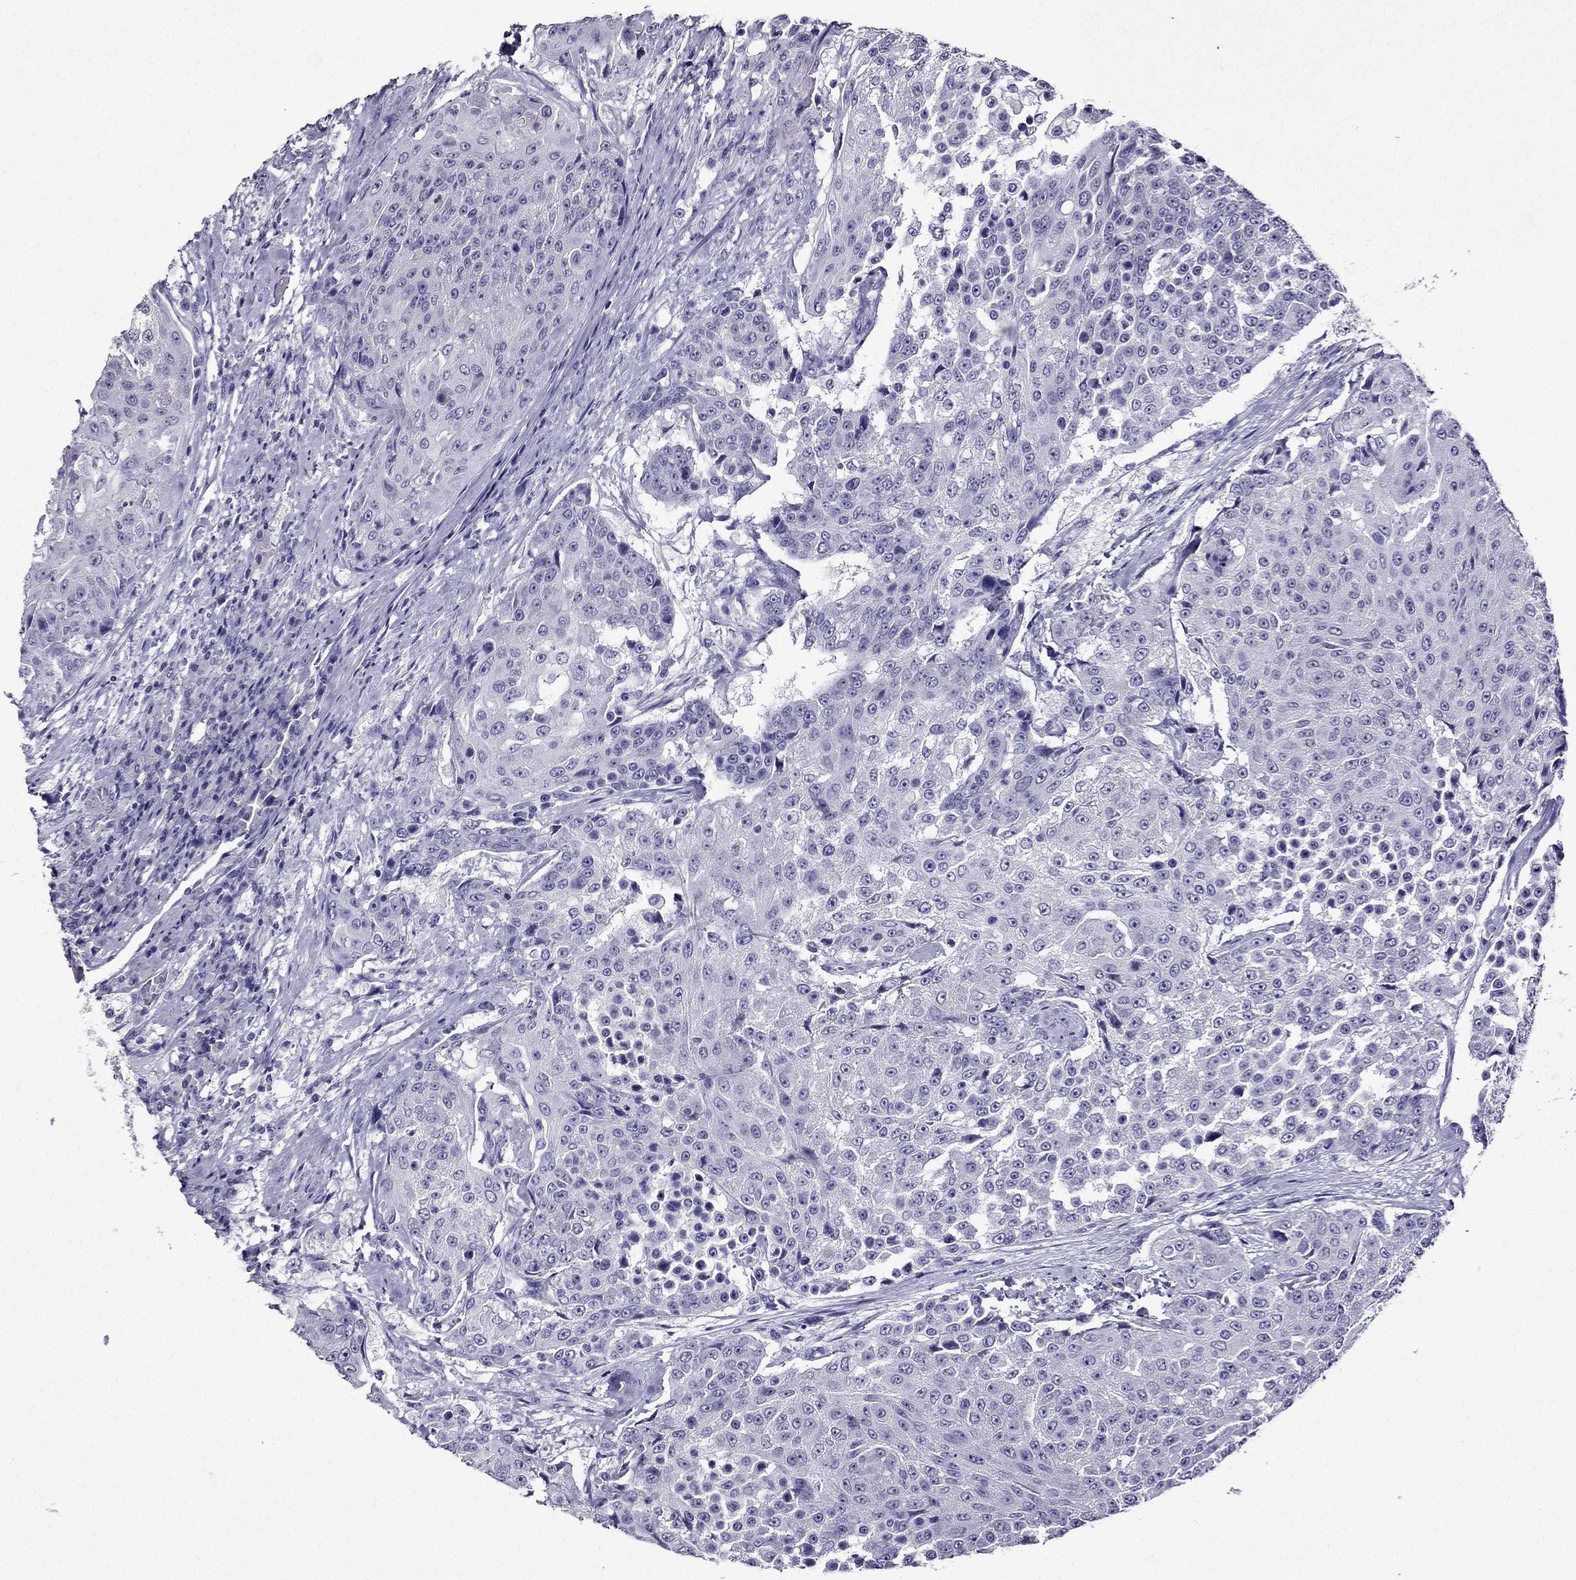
{"staining": {"intensity": "negative", "quantity": "none", "location": "none"}, "tissue": "urothelial cancer", "cell_type": "Tumor cells", "image_type": "cancer", "snomed": [{"axis": "morphology", "description": "Urothelial carcinoma, High grade"}, {"axis": "topography", "description": "Urinary bladder"}], "caption": "This micrograph is of urothelial carcinoma (high-grade) stained with immunohistochemistry (IHC) to label a protein in brown with the nuclei are counter-stained blue. There is no expression in tumor cells.", "gene": "DNAH17", "patient": {"sex": "female", "age": 63}}